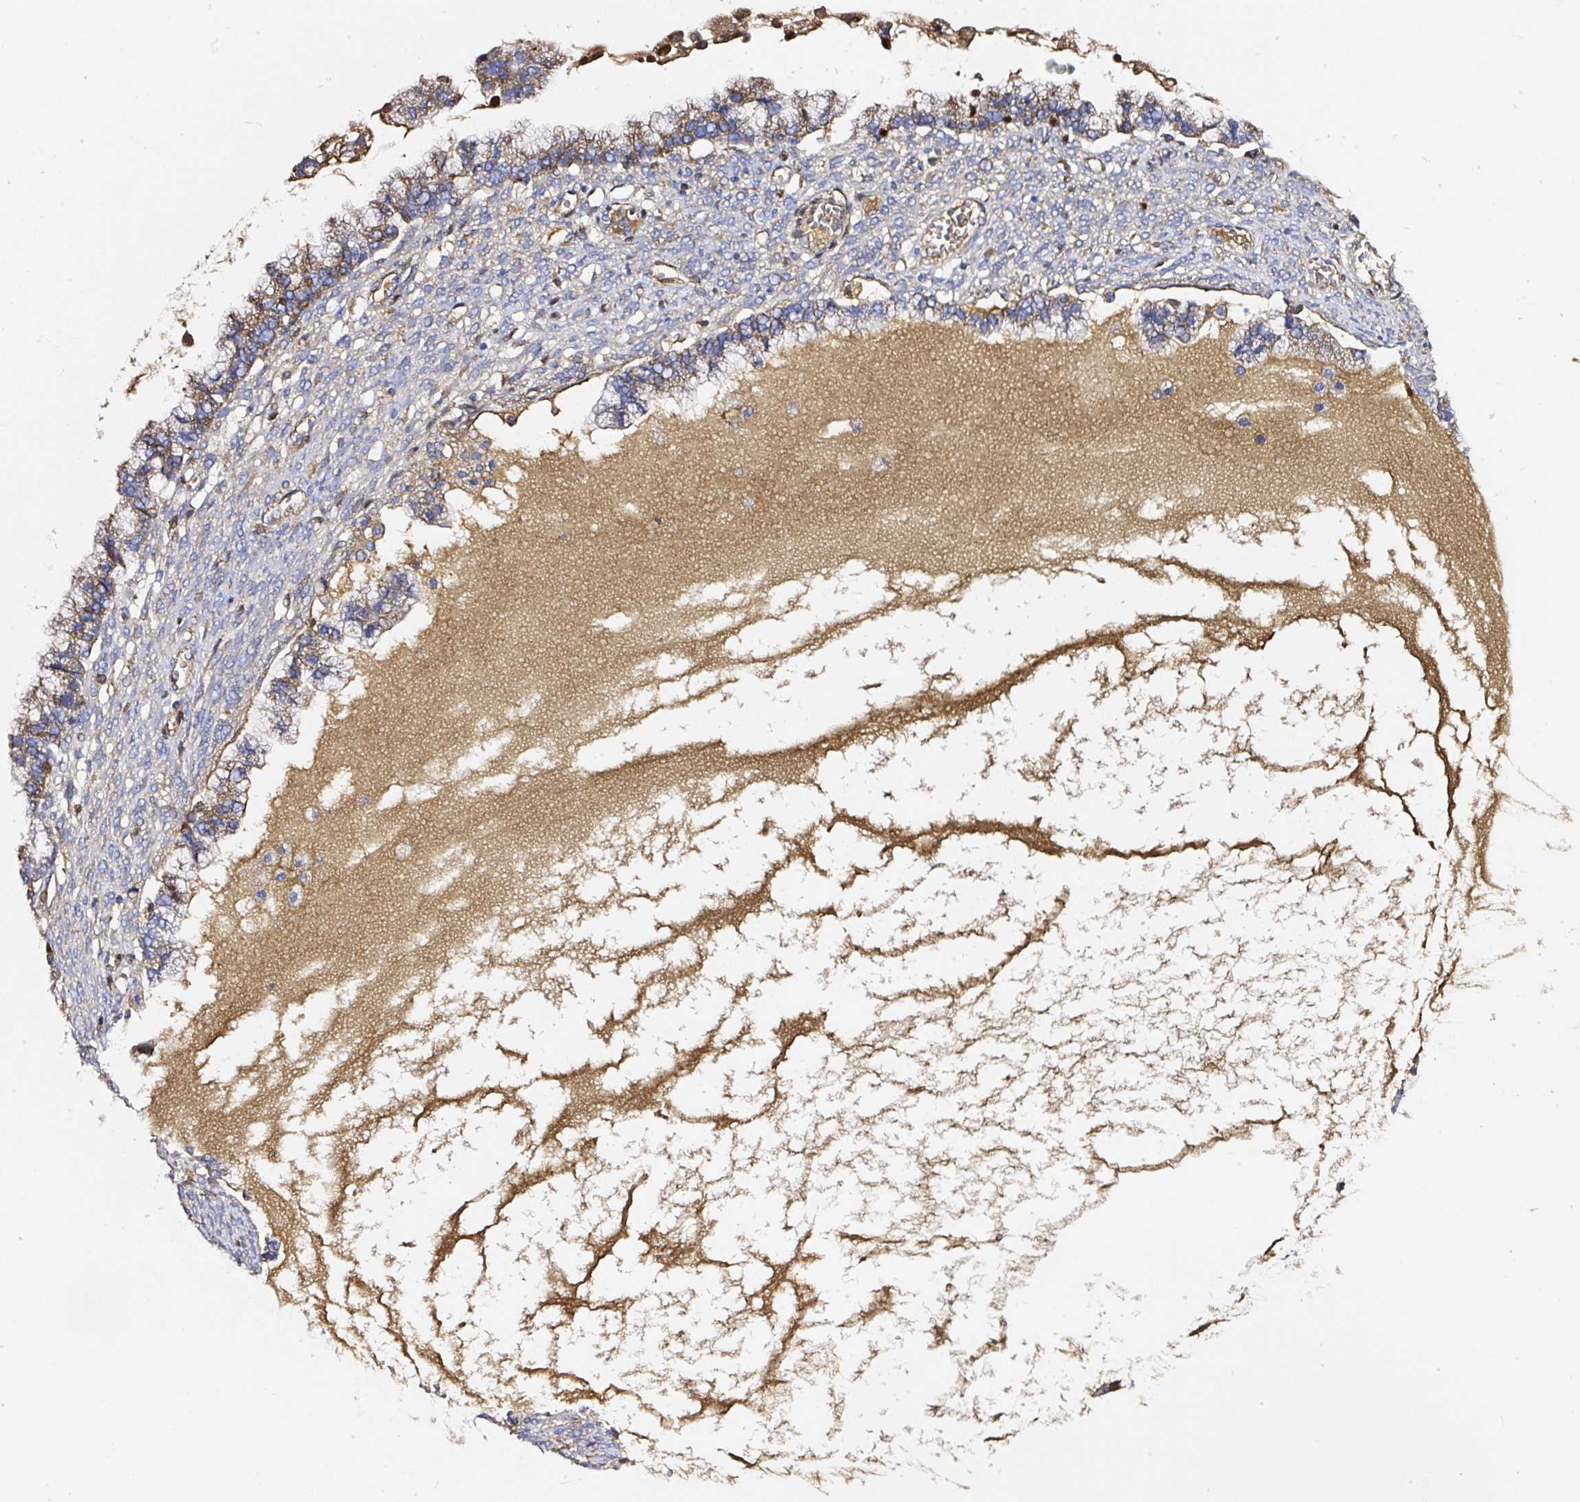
{"staining": {"intensity": "weak", "quantity": "<25%", "location": "cytoplasmic/membranous"}, "tissue": "ovarian cancer", "cell_type": "Tumor cells", "image_type": "cancer", "snomed": [{"axis": "morphology", "description": "Cystadenocarcinoma, mucinous, NOS"}, {"axis": "topography", "description": "Ovary"}], "caption": "The immunohistochemistry (IHC) histopathology image has no significant staining in tumor cells of ovarian cancer (mucinous cystadenocarcinoma) tissue.", "gene": "CLEC3B", "patient": {"sex": "female", "age": 72}}